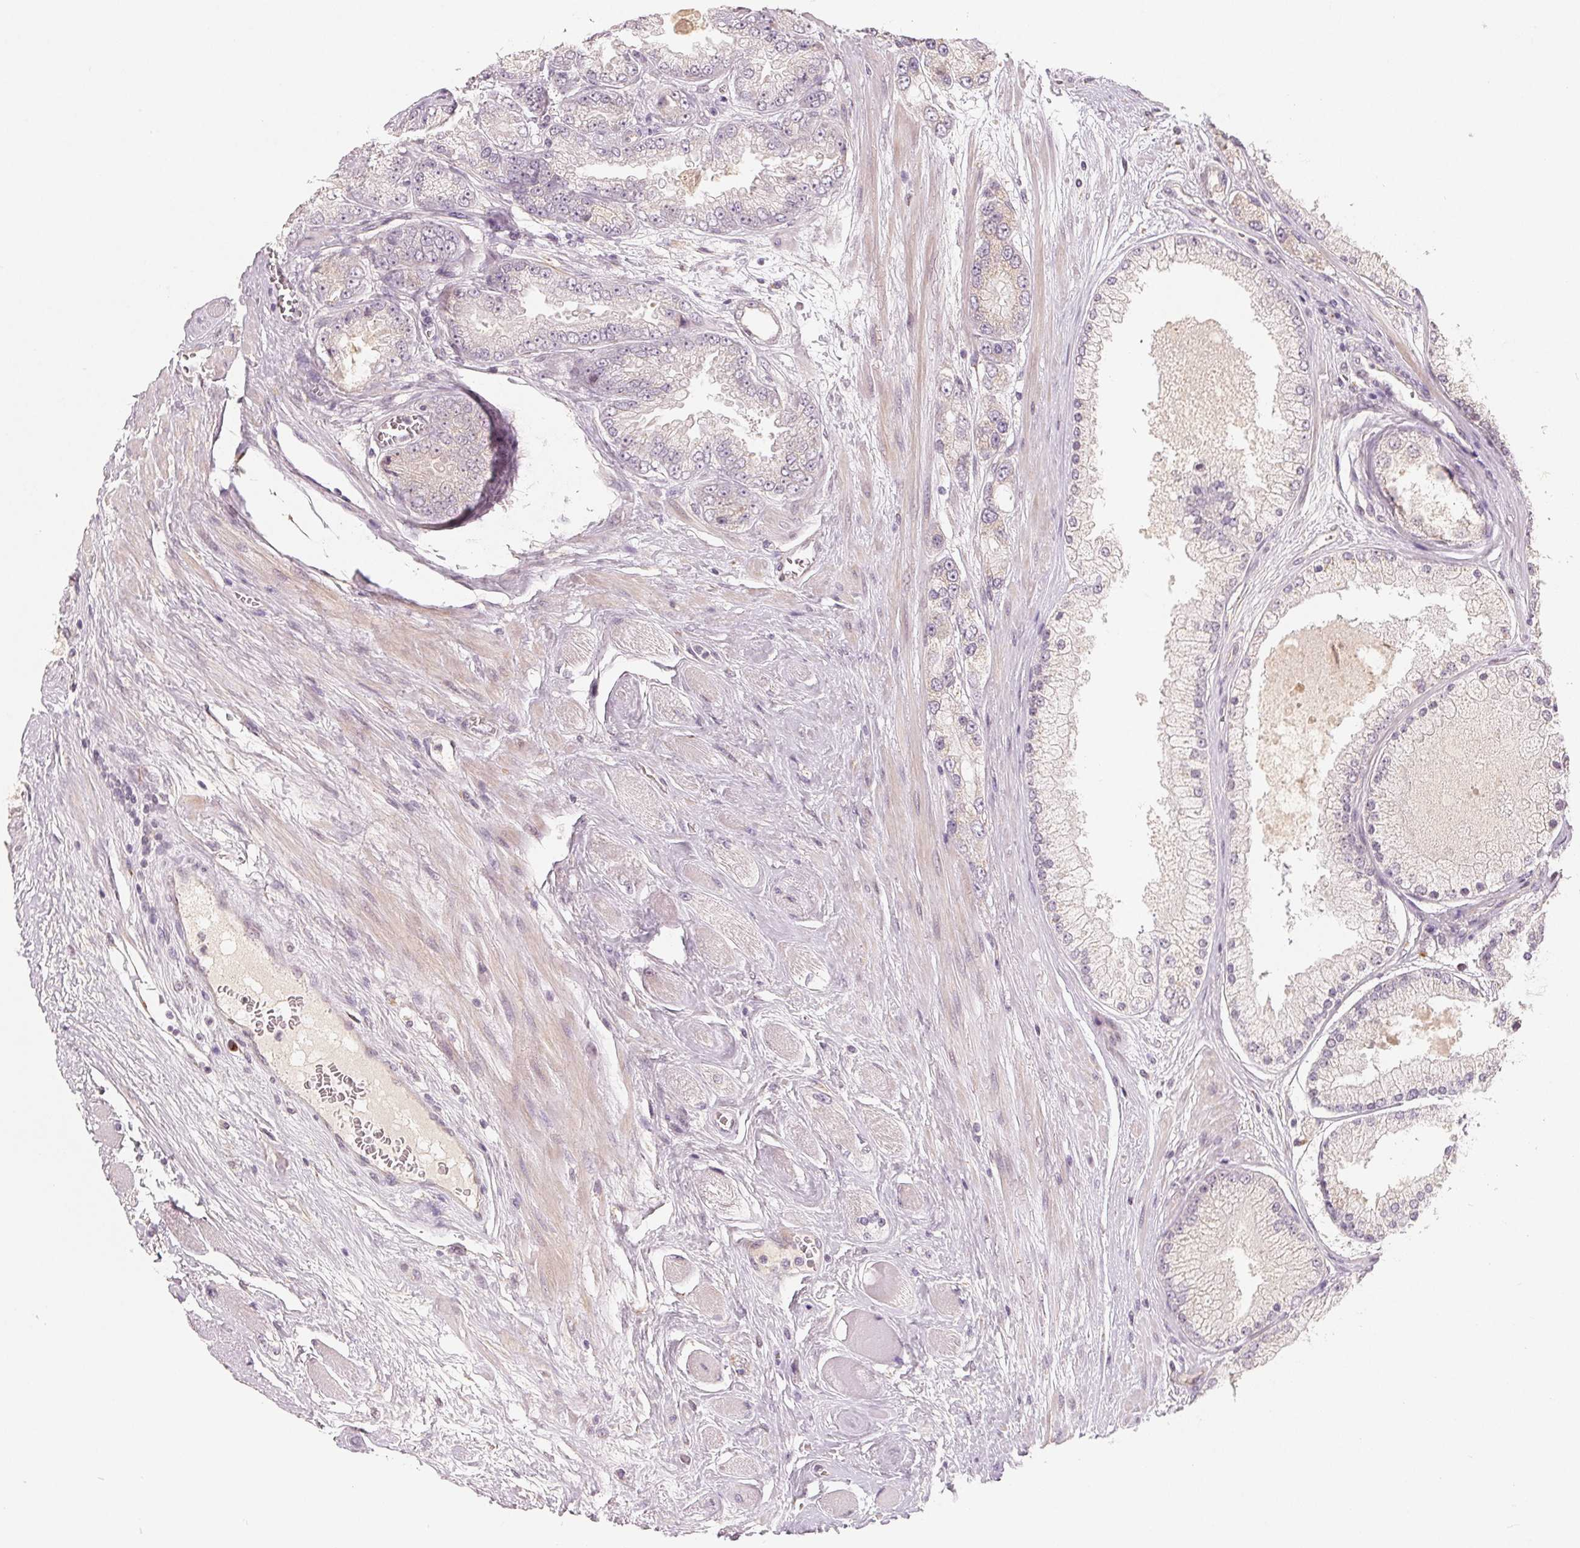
{"staining": {"intensity": "negative", "quantity": "none", "location": "none"}, "tissue": "prostate cancer", "cell_type": "Tumor cells", "image_type": "cancer", "snomed": [{"axis": "morphology", "description": "Adenocarcinoma, High grade"}, {"axis": "topography", "description": "Prostate"}], "caption": "Immunohistochemical staining of adenocarcinoma (high-grade) (prostate) displays no significant positivity in tumor cells.", "gene": "TMSB15B", "patient": {"sex": "male", "age": 67}}